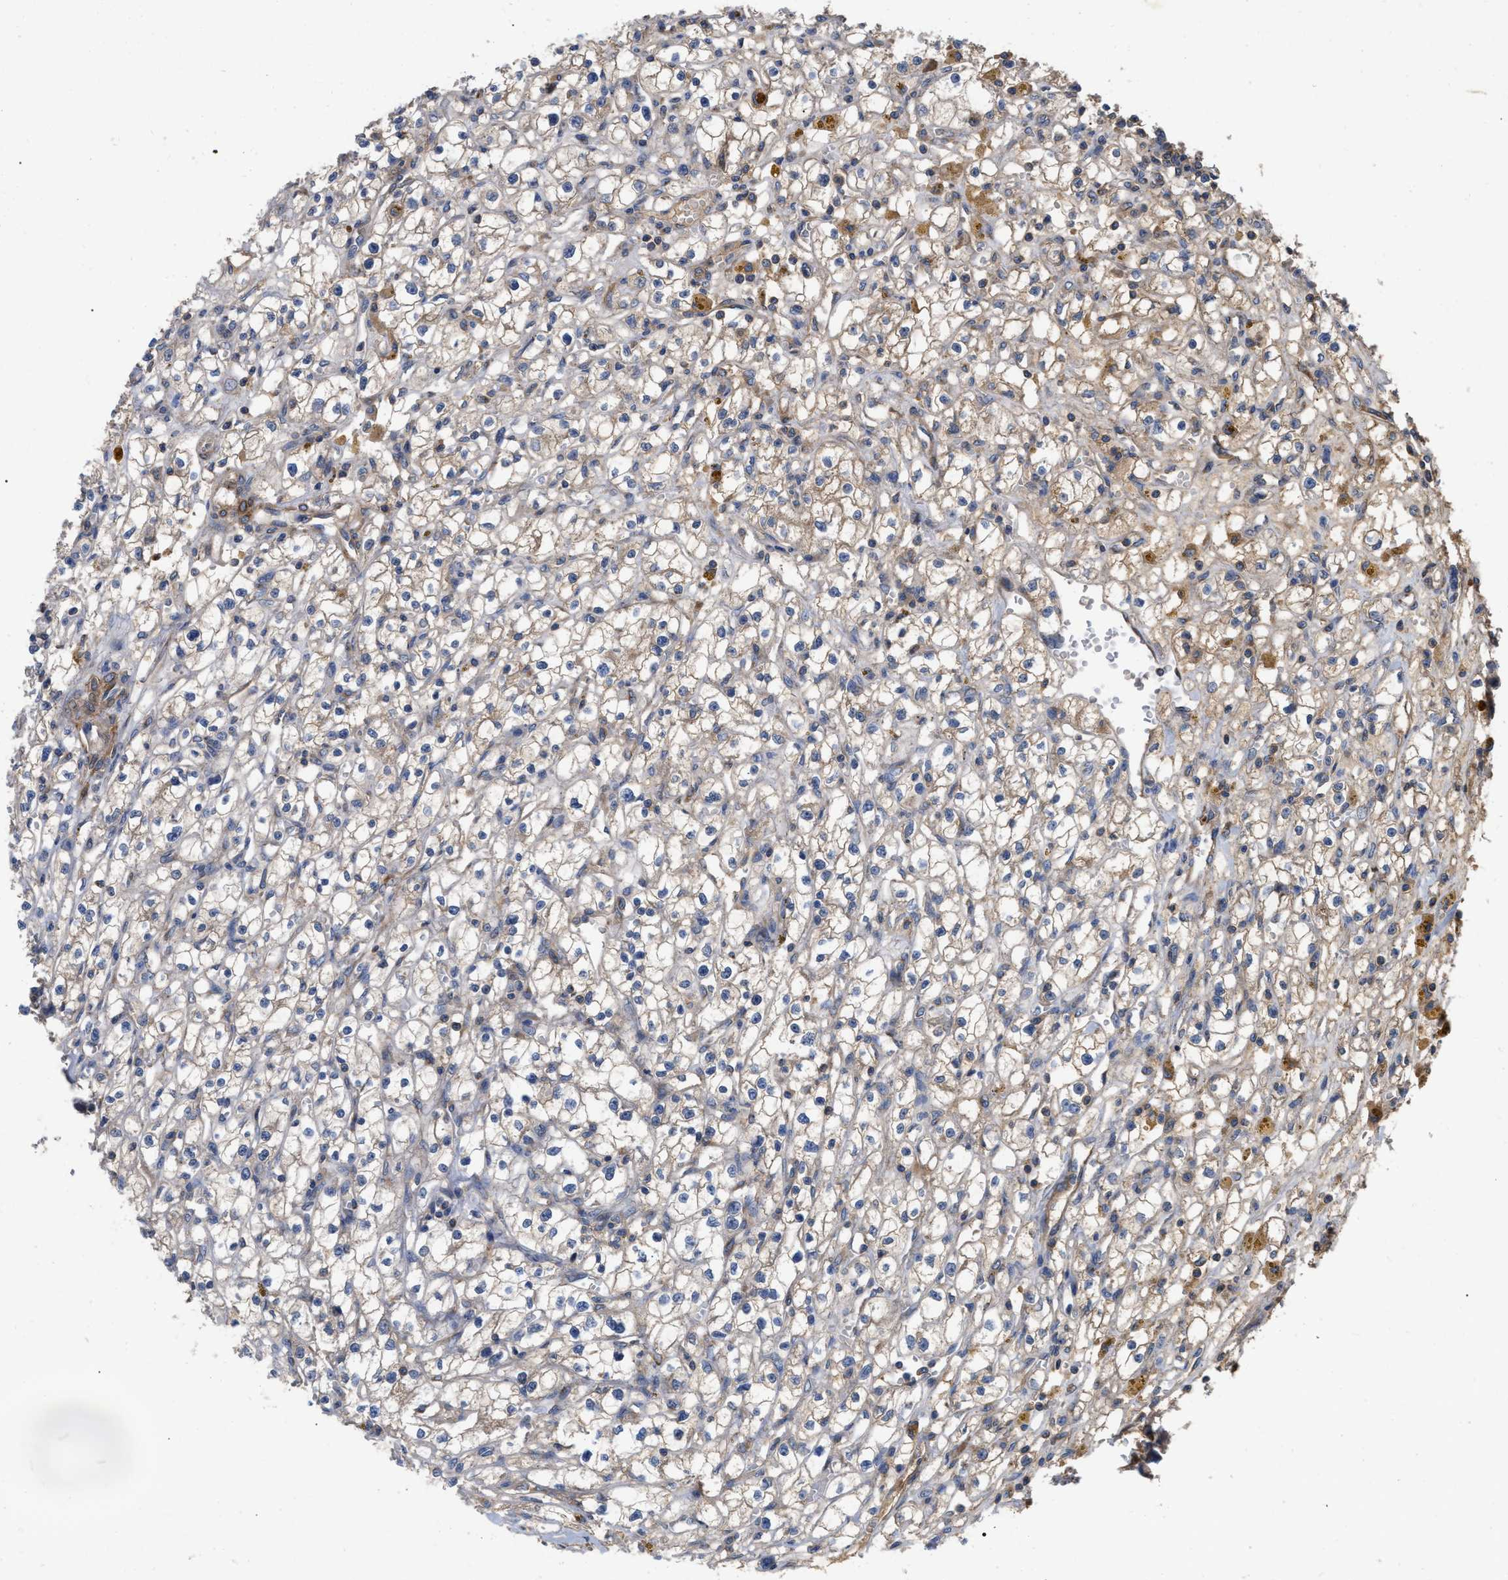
{"staining": {"intensity": "weak", "quantity": ">75%", "location": "cytoplasmic/membranous"}, "tissue": "renal cancer", "cell_type": "Tumor cells", "image_type": "cancer", "snomed": [{"axis": "morphology", "description": "Adenocarcinoma, NOS"}, {"axis": "topography", "description": "Kidney"}], "caption": "This is an image of immunohistochemistry (IHC) staining of adenocarcinoma (renal), which shows weak expression in the cytoplasmic/membranous of tumor cells.", "gene": "RABEP1", "patient": {"sex": "male", "age": 56}}